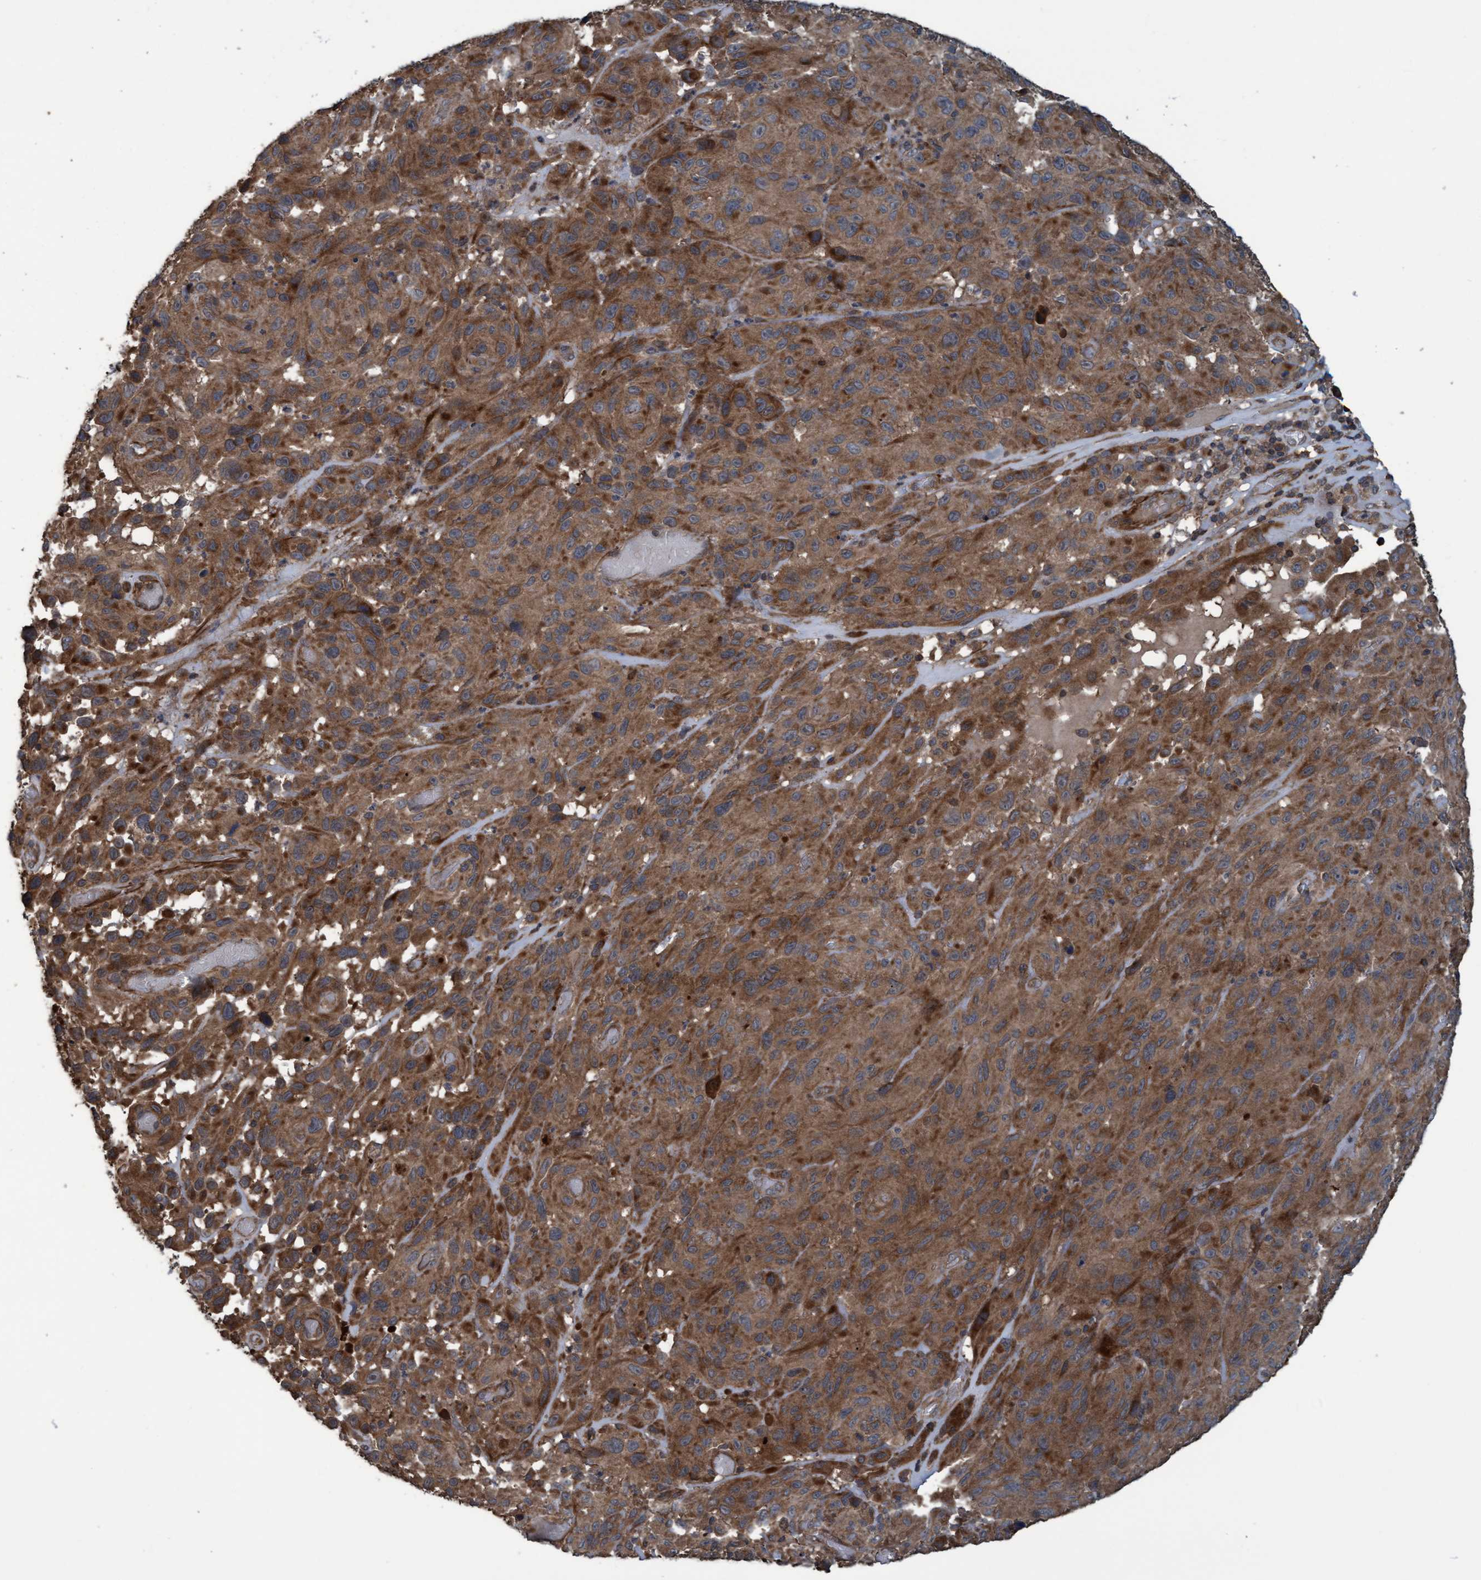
{"staining": {"intensity": "moderate", "quantity": ">75%", "location": "cytoplasmic/membranous"}, "tissue": "melanoma", "cell_type": "Tumor cells", "image_type": "cancer", "snomed": [{"axis": "morphology", "description": "Malignant melanoma, NOS"}, {"axis": "topography", "description": "Skin"}], "caption": "The micrograph demonstrates a brown stain indicating the presence of a protein in the cytoplasmic/membranous of tumor cells in melanoma.", "gene": "GGT6", "patient": {"sex": "male", "age": 66}}